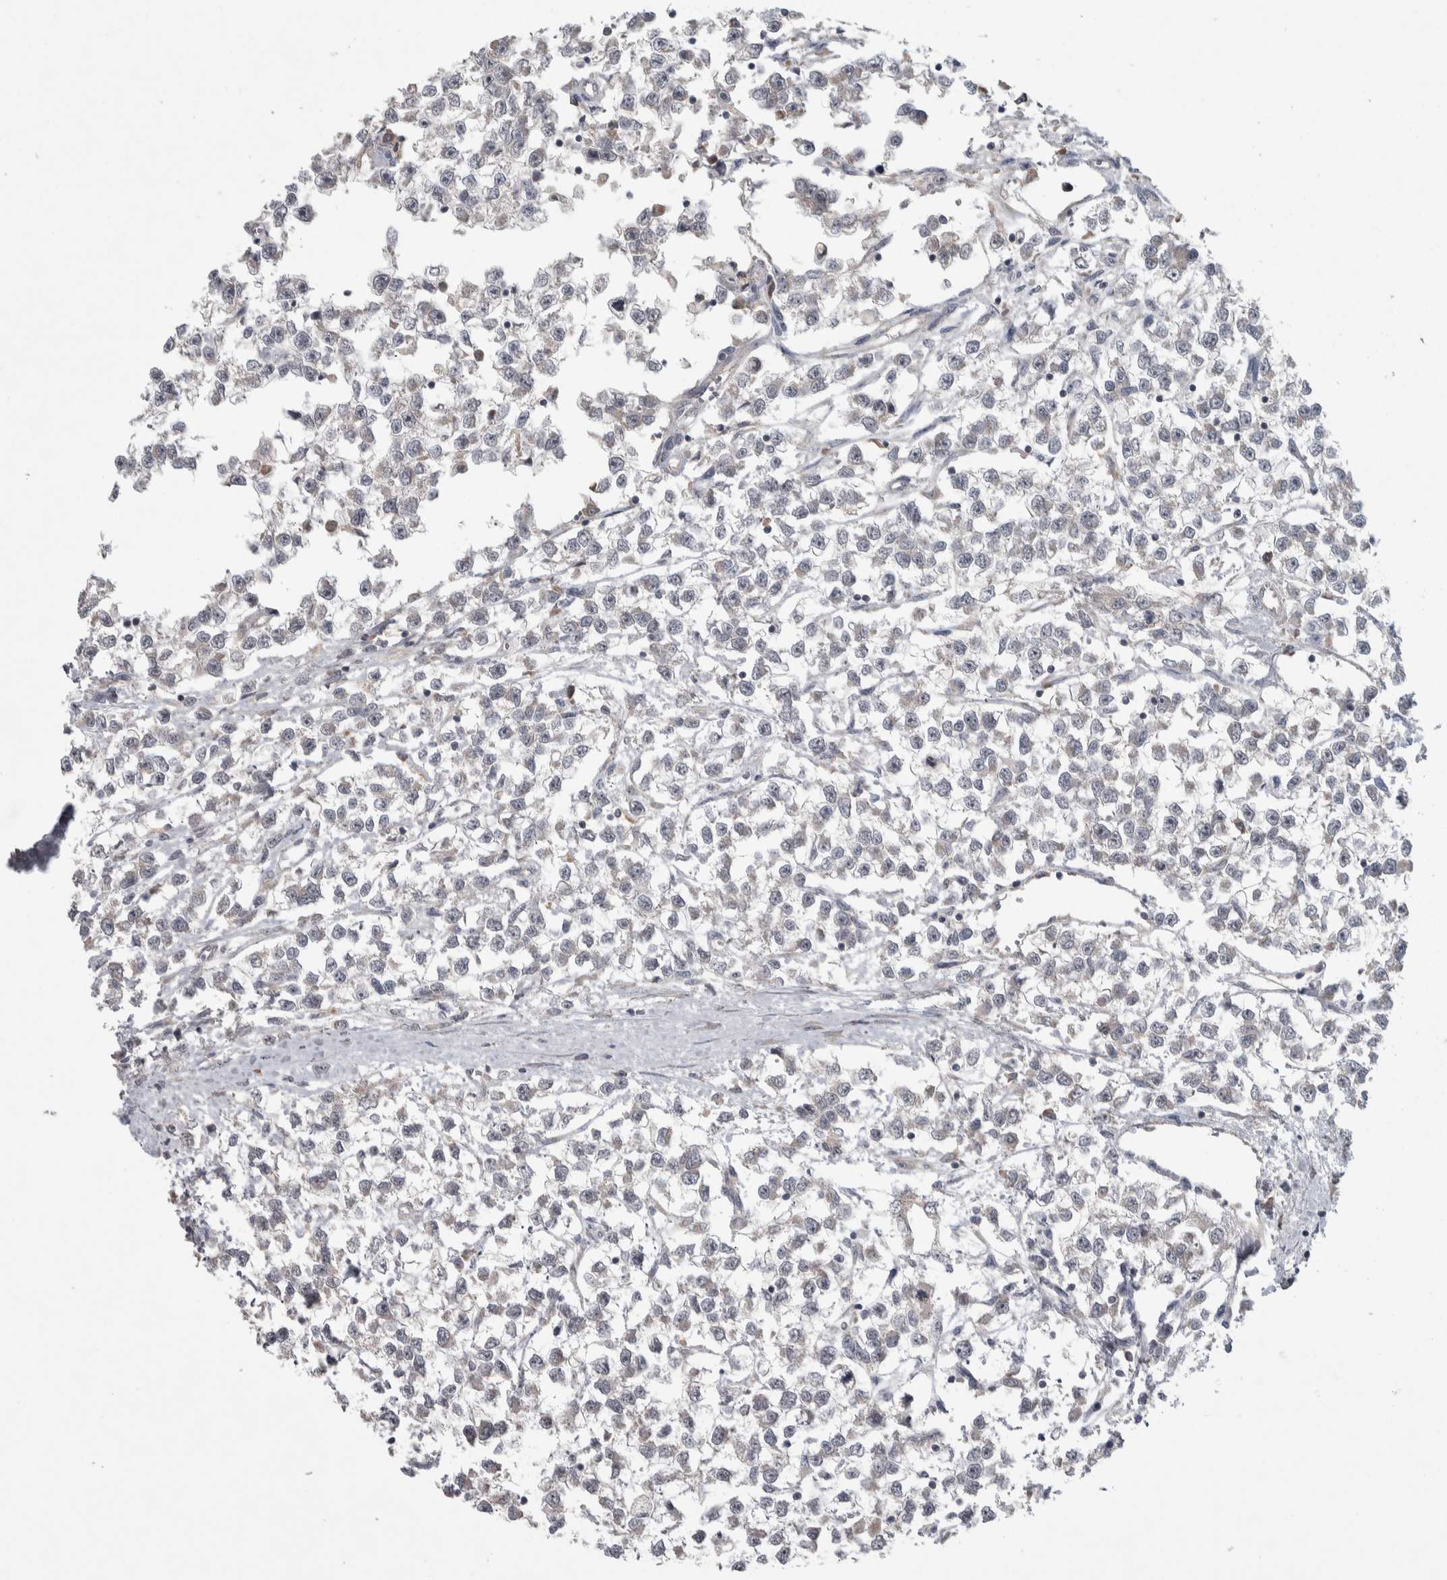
{"staining": {"intensity": "negative", "quantity": "none", "location": "none"}, "tissue": "testis cancer", "cell_type": "Tumor cells", "image_type": "cancer", "snomed": [{"axis": "morphology", "description": "Seminoma, NOS"}, {"axis": "morphology", "description": "Carcinoma, Embryonal, NOS"}, {"axis": "topography", "description": "Testis"}], "caption": "DAB (3,3'-diaminobenzidine) immunohistochemical staining of testis cancer displays no significant staining in tumor cells.", "gene": "SRP68", "patient": {"sex": "male", "age": 51}}